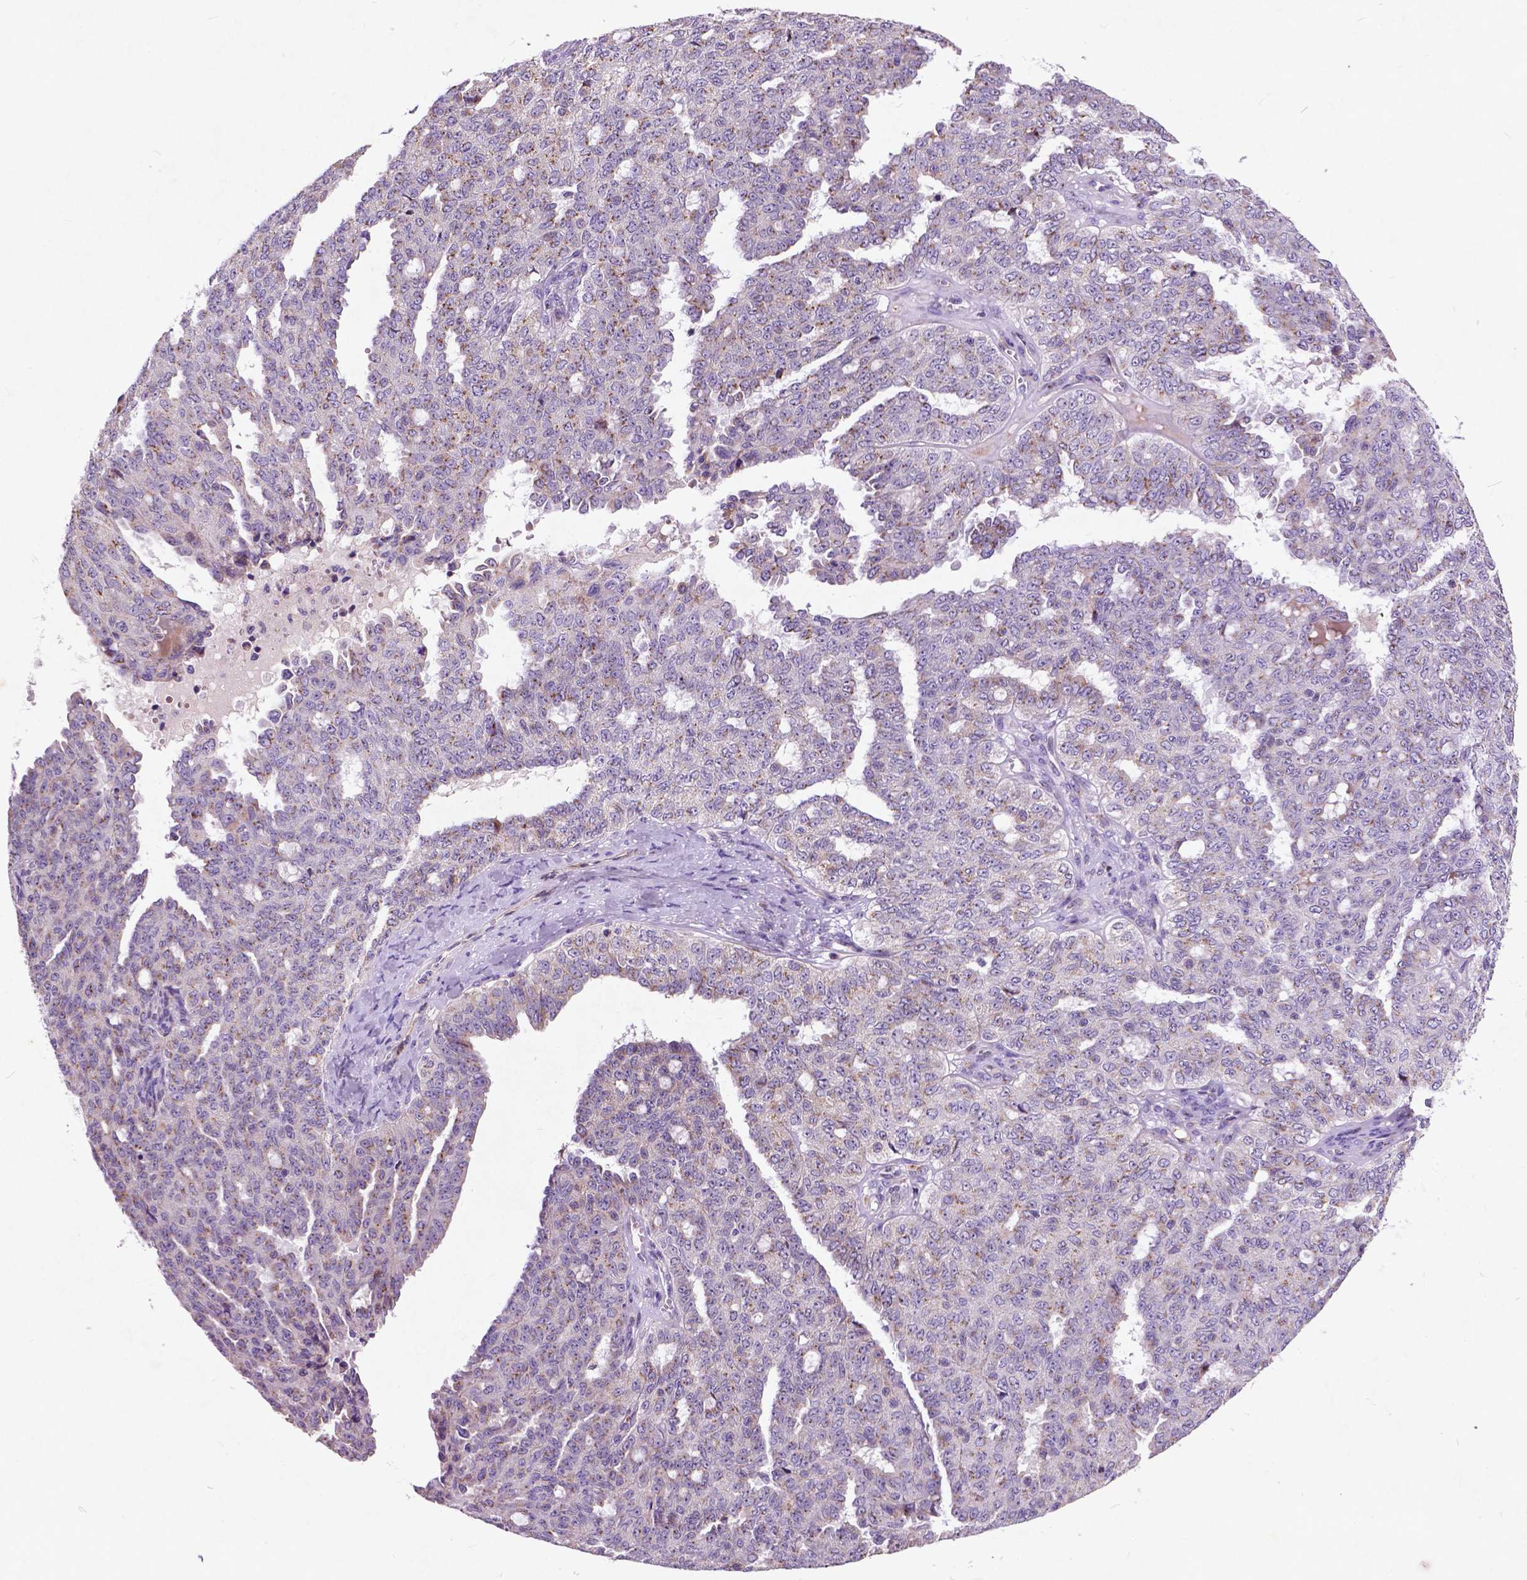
{"staining": {"intensity": "moderate", "quantity": "<25%", "location": "cytoplasmic/membranous"}, "tissue": "ovarian cancer", "cell_type": "Tumor cells", "image_type": "cancer", "snomed": [{"axis": "morphology", "description": "Cystadenocarcinoma, serous, NOS"}, {"axis": "topography", "description": "Ovary"}], "caption": "High-magnification brightfield microscopy of ovarian cancer (serous cystadenocarcinoma) stained with DAB (brown) and counterstained with hematoxylin (blue). tumor cells exhibit moderate cytoplasmic/membranous expression is seen in about<25% of cells. (DAB (3,3'-diaminobenzidine) IHC with brightfield microscopy, high magnification).", "gene": "ATG4D", "patient": {"sex": "female", "age": 71}}